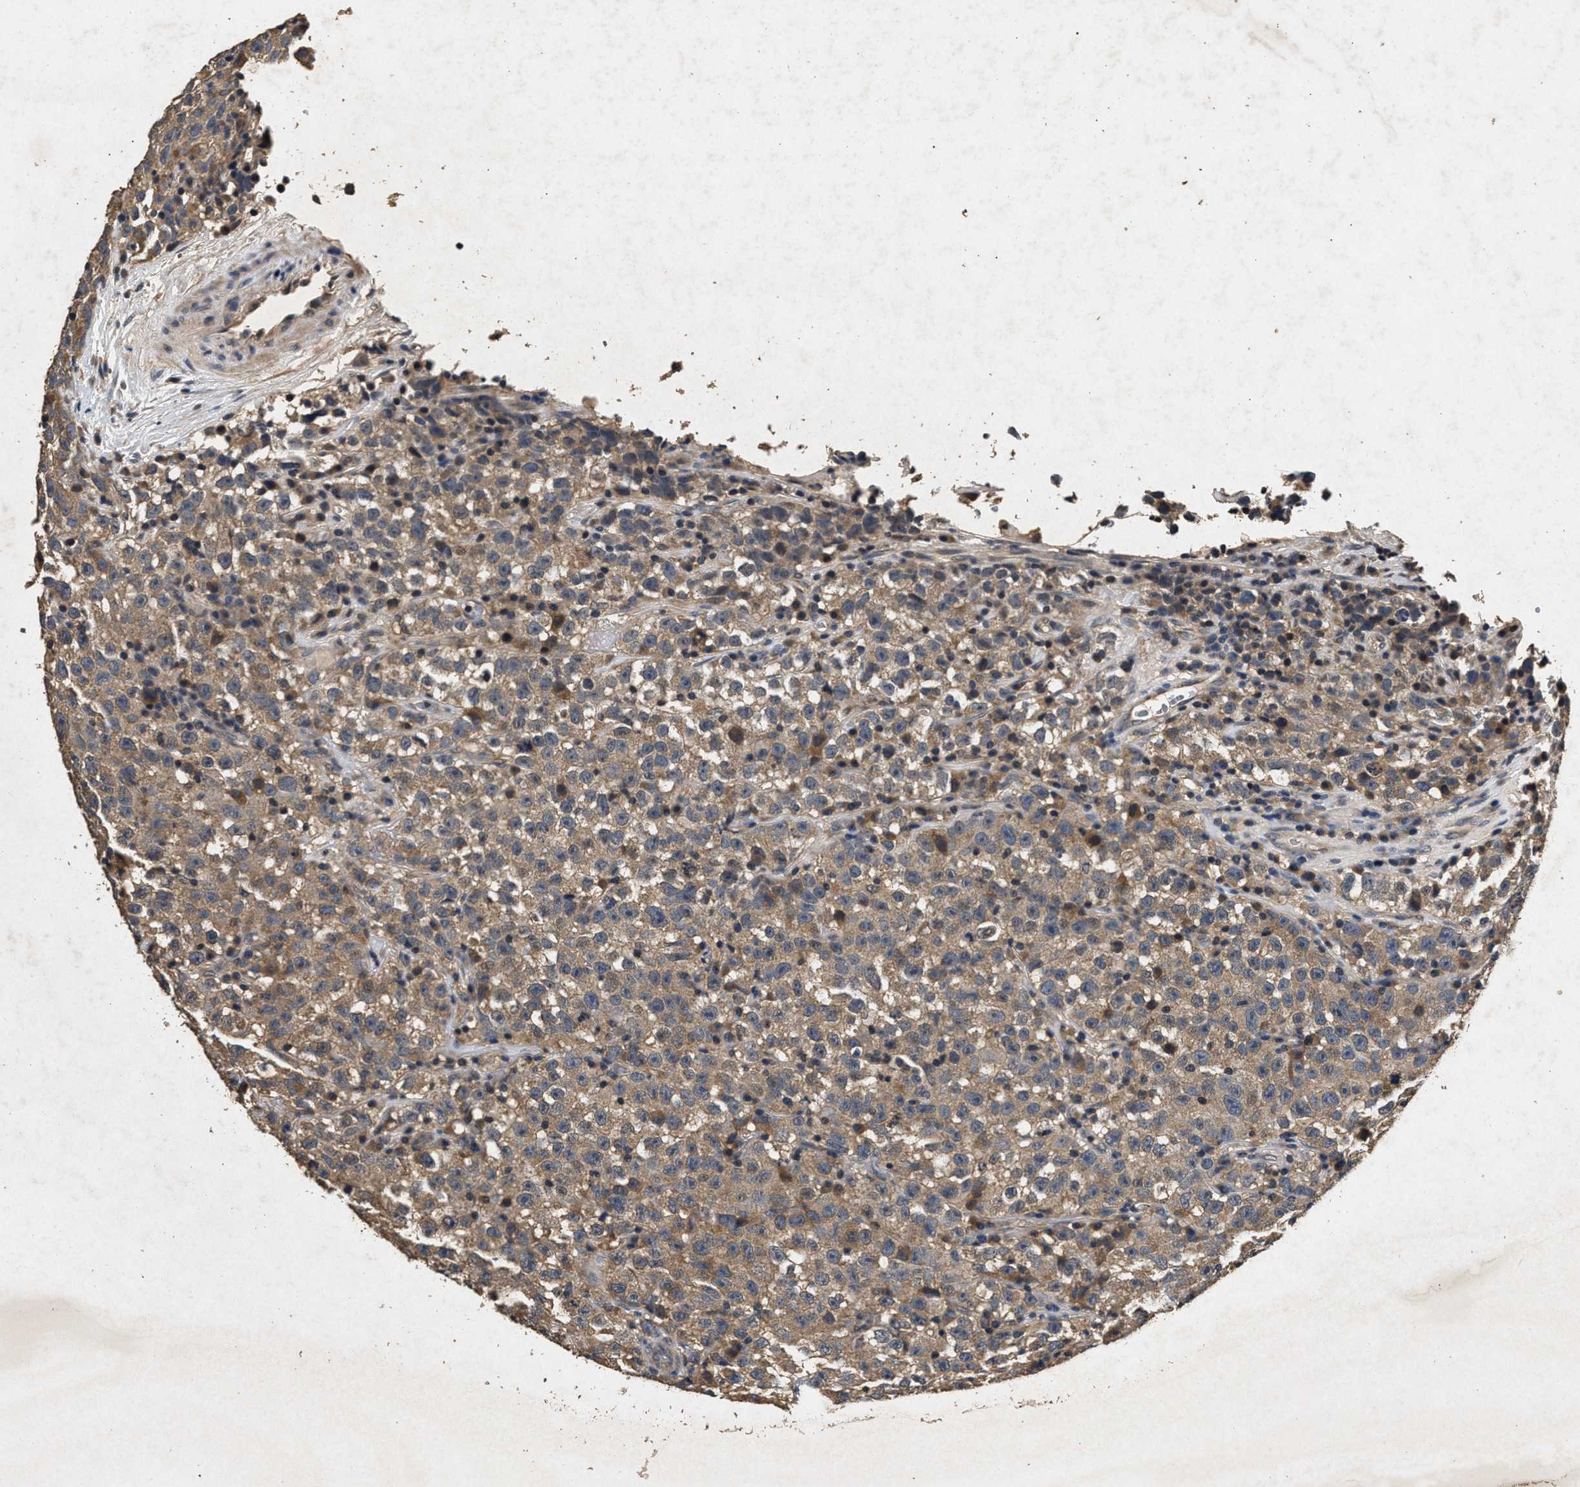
{"staining": {"intensity": "moderate", "quantity": ">75%", "location": "cytoplasmic/membranous"}, "tissue": "testis cancer", "cell_type": "Tumor cells", "image_type": "cancer", "snomed": [{"axis": "morphology", "description": "Seminoma, NOS"}, {"axis": "topography", "description": "Testis"}], "caption": "Immunohistochemistry (IHC) histopathology image of human seminoma (testis) stained for a protein (brown), which demonstrates medium levels of moderate cytoplasmic/membranous positivity in about >75% of tumor cells.", "gene": "PPP1CC", "patient": {"sex": "male", "age": 22}}